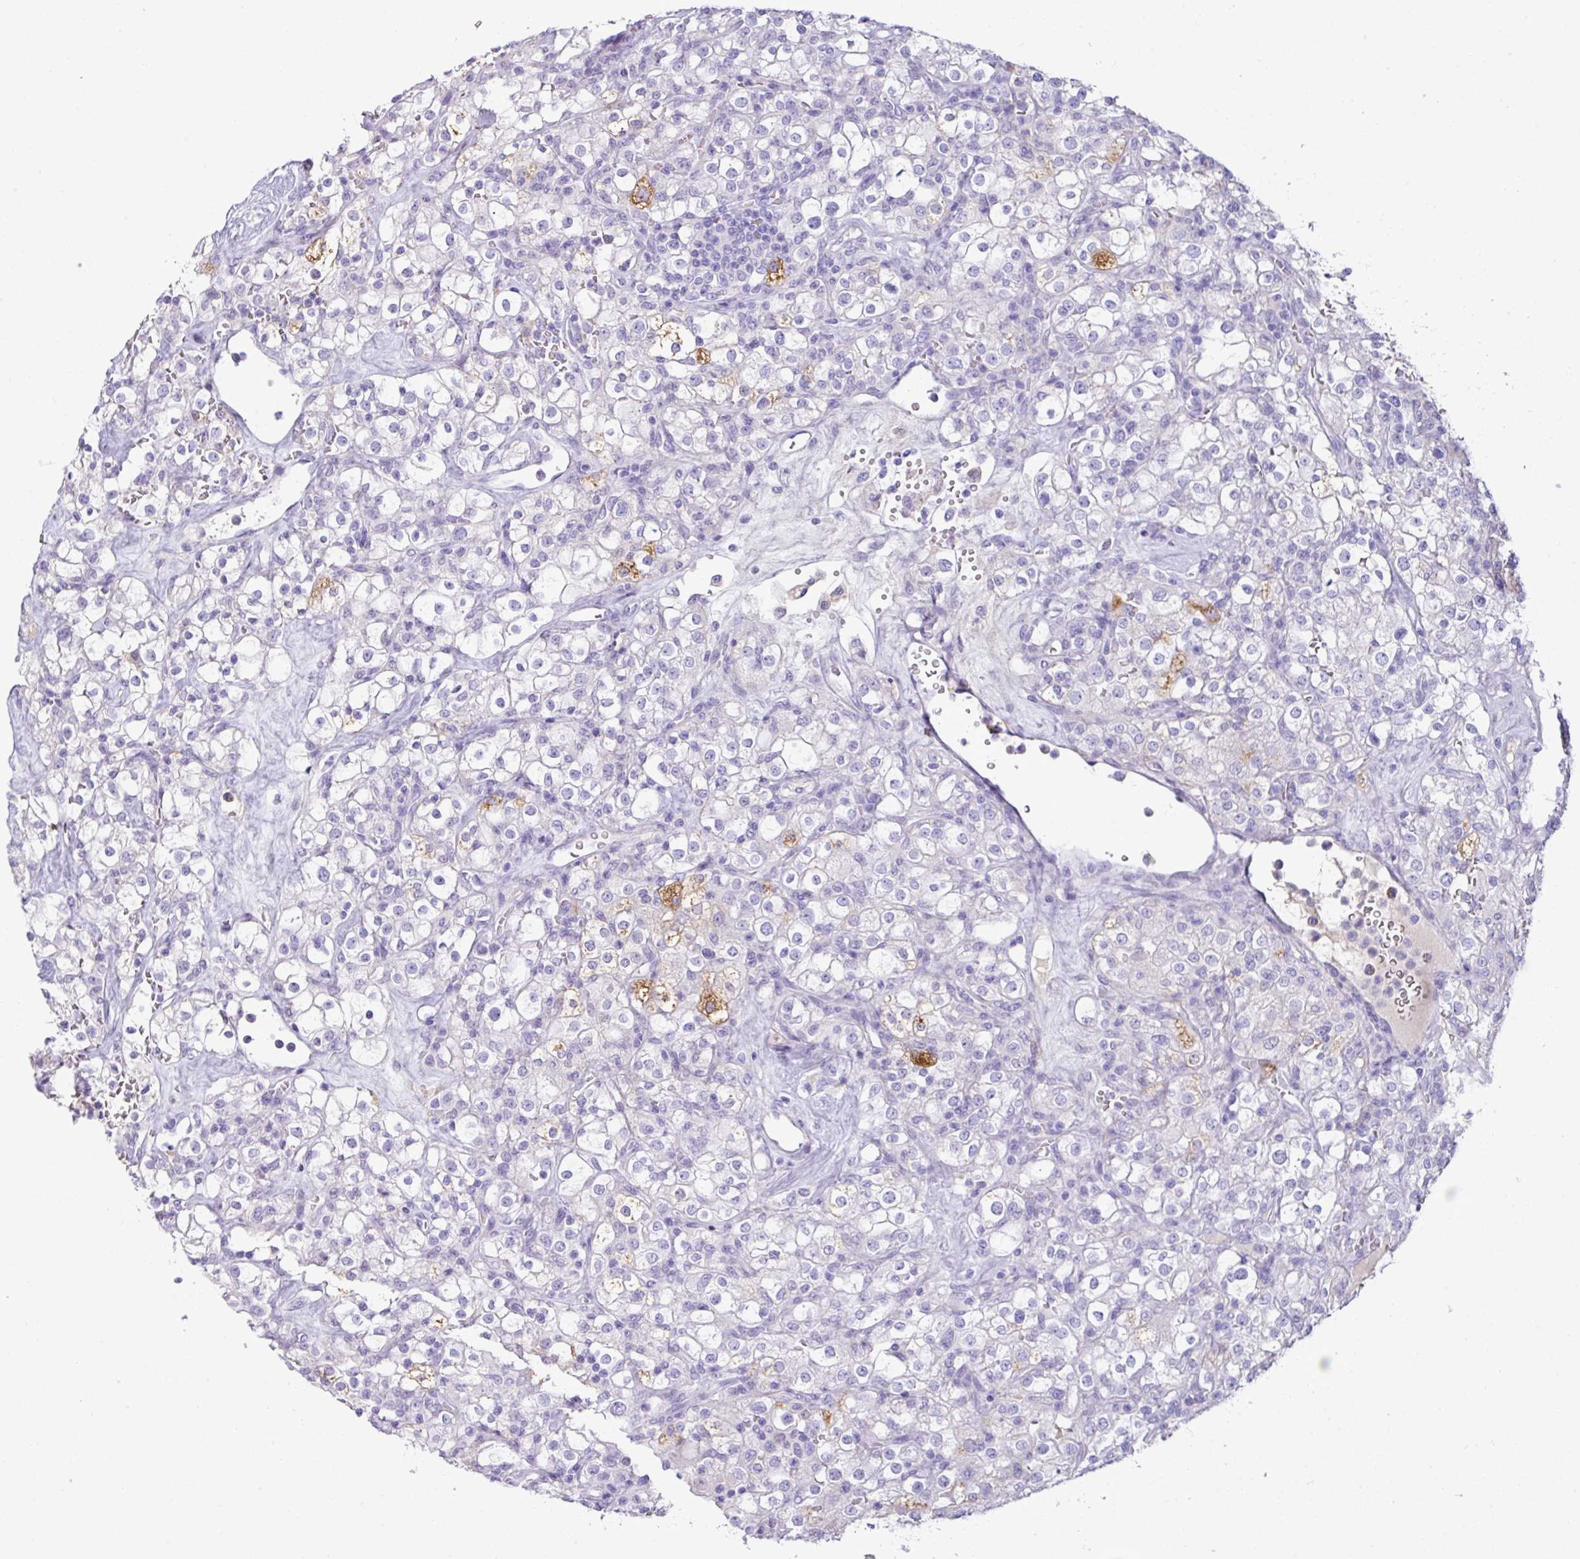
{"staining": {"intensity": "negative", "quantity": "none", "location": "none"}, "tissue": "renal cancer", "cell_type": "Tumor cells", "image_type": "cancer", "snomed": [{"axis": "morphology", "description": "Adenocarcinoma, NOS"}, {"axis": "topography", "description": "Kidney"}], "caption": "This is an immunohistochemistry photomicrograph of renal adenocarcinoma. There is no positivity in tumor cells.", "gene": "OR6C6", "patient": {"sex": "female", "age": 74}}